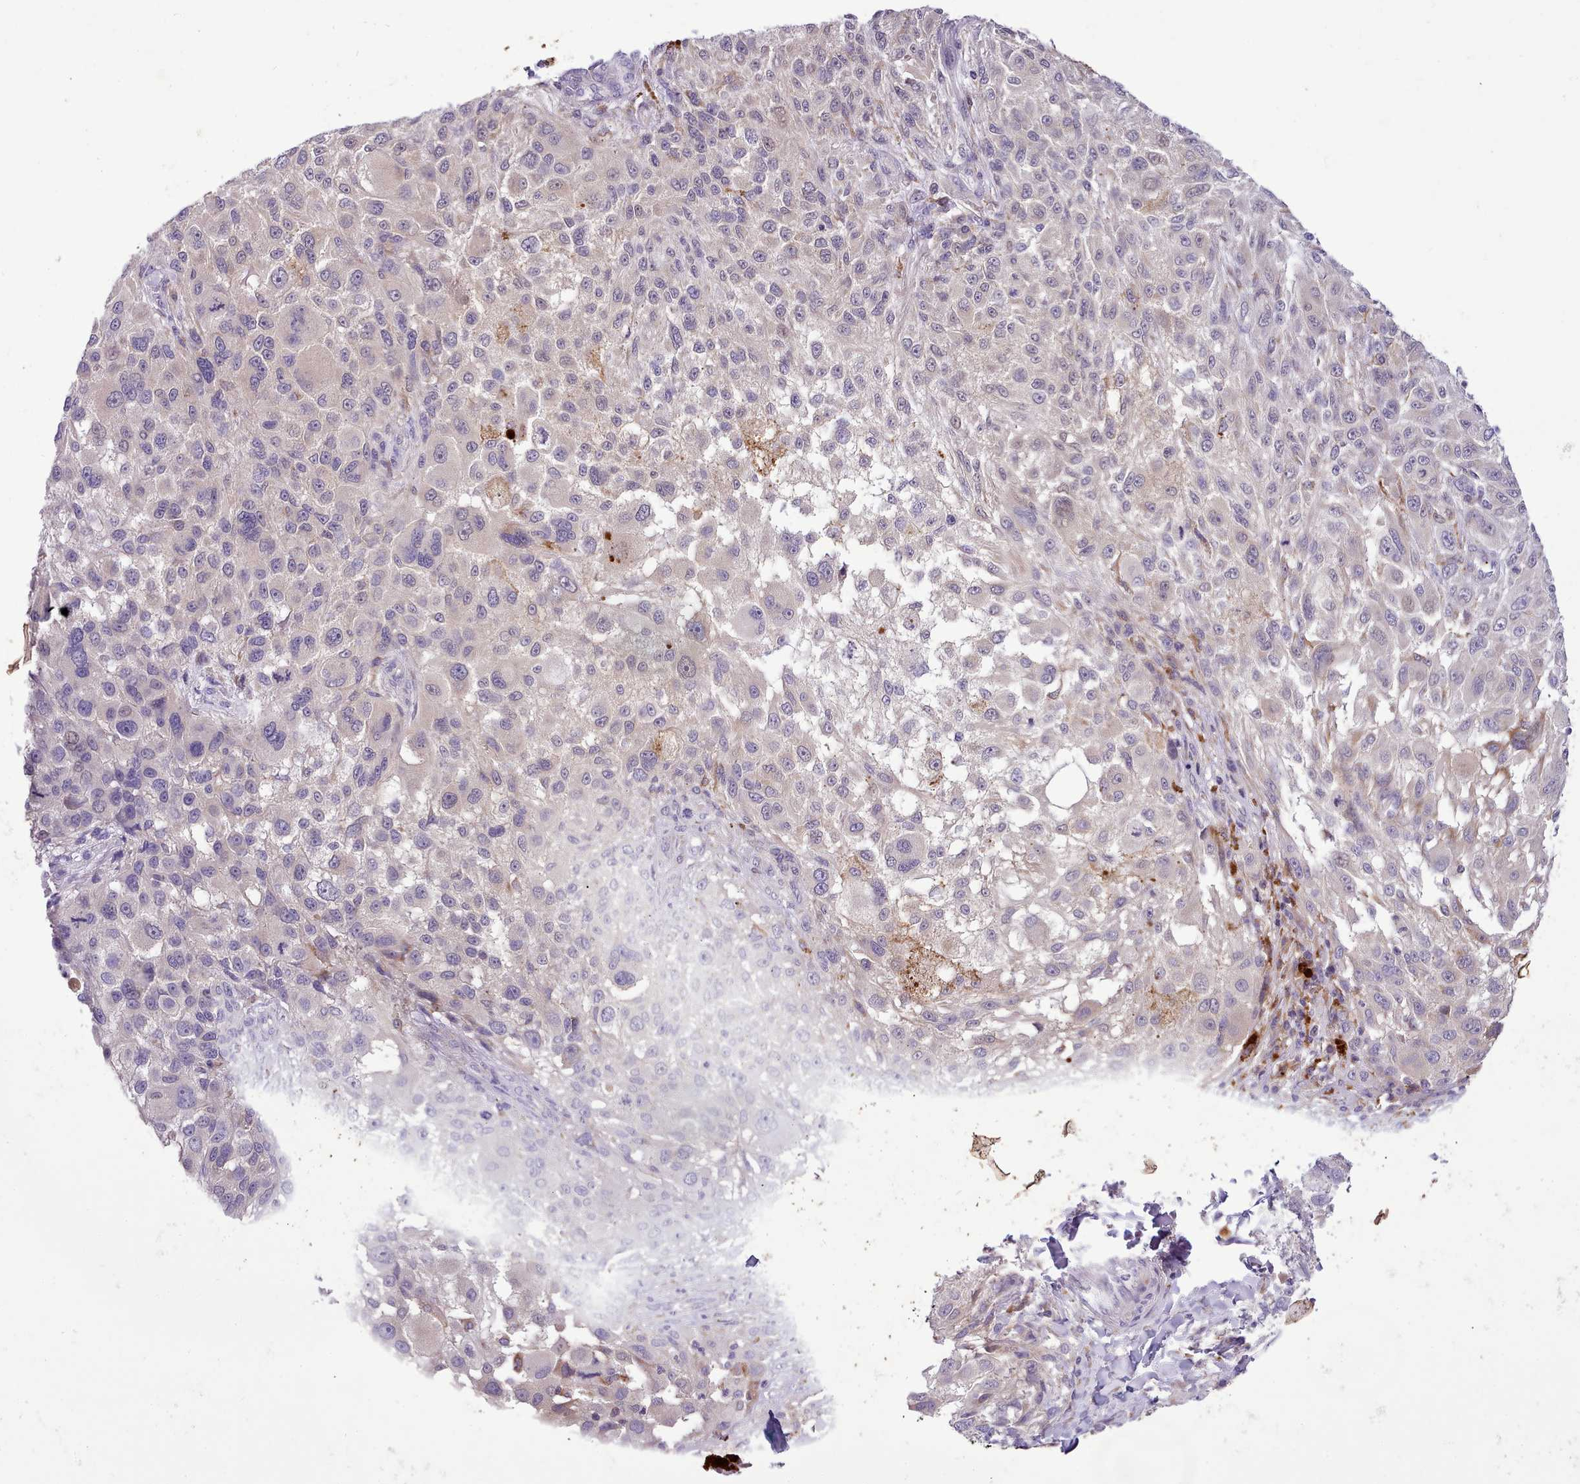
{"staining": {"intensity": "negative", "quantity": "none", "location": "none"}, "tissue": "melanoma", "cell_type": "Tumor cells", "image_type": "cancer", "snomed": [{"axis": "morphology", "description": "Normal morphology"}, {"axis": "morphology", "description": "Malignant melanoma, NOS"}, {"axis": "topography", "description": "Skin"}], "caption": "The IHC micrograph has no significant expression in tumor cells of melanoma tissue. Brightfield microscopy of IHC stained with DAB (brown) and hematoxylin (blue), captured at high magnification.", "gene": "FAM83E", "patient": {"sex": "female", "age": 72}}